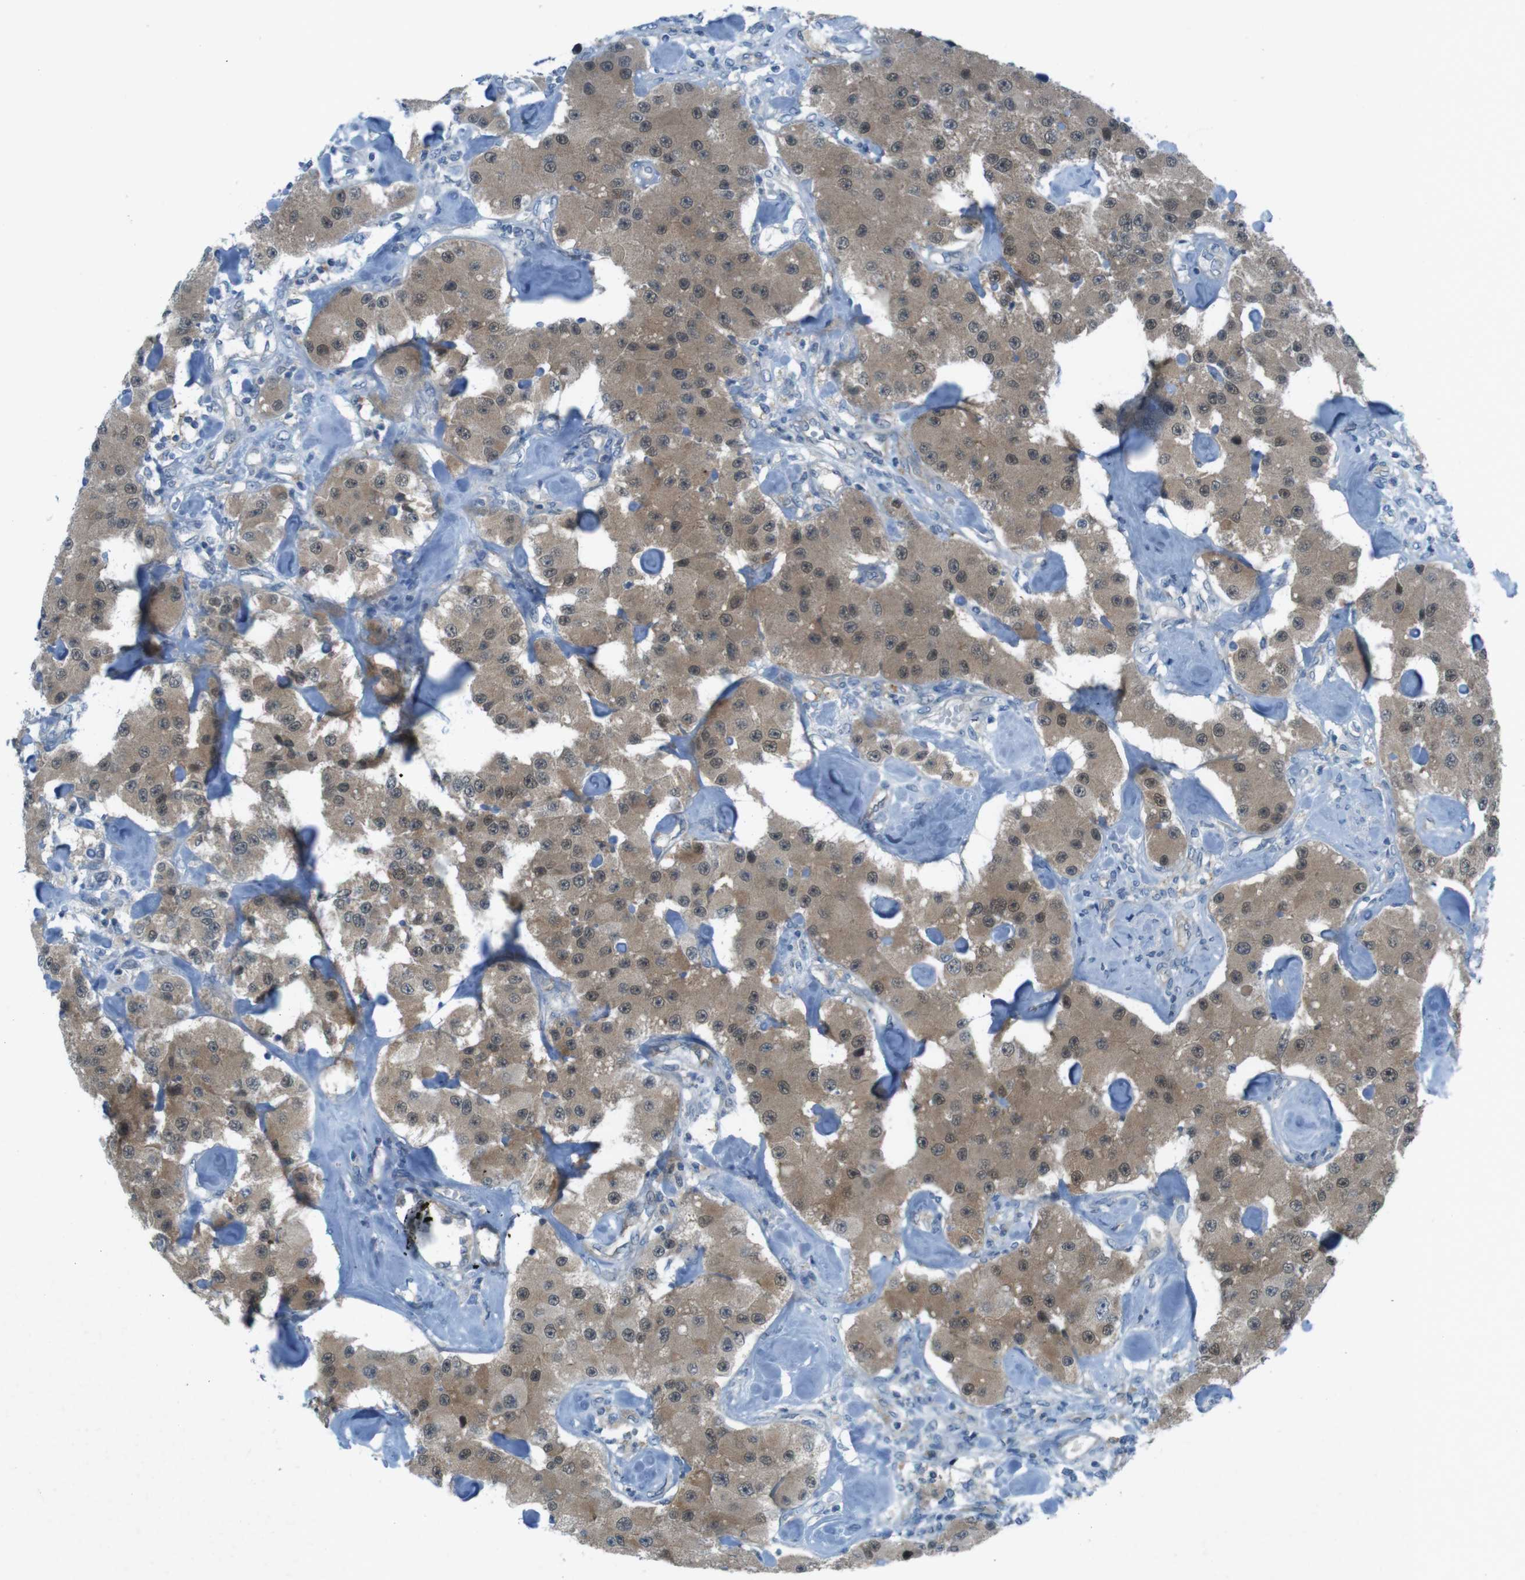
{"staining": {"intensity": "moderate", "quantity": ">75%", "location": "cytoplasmic/membranous"}, "tissue": "carcinoid", "cell_type": "Tumor cells", "image_type": "cancer", "snomed": [{"axis": "morphology", "description": "Carcinoid, malignant, NOS"}, {"axis": "topography", "description": "Pancreas"}], "caption": "Human carcinoid stained with a brown dye shows moderate cytoplasmic/membranous positive positivity in approximately >75% of tumor cells.", "gene": "ZDHHC20", "patient": {"sex": "male", "age": 41}}